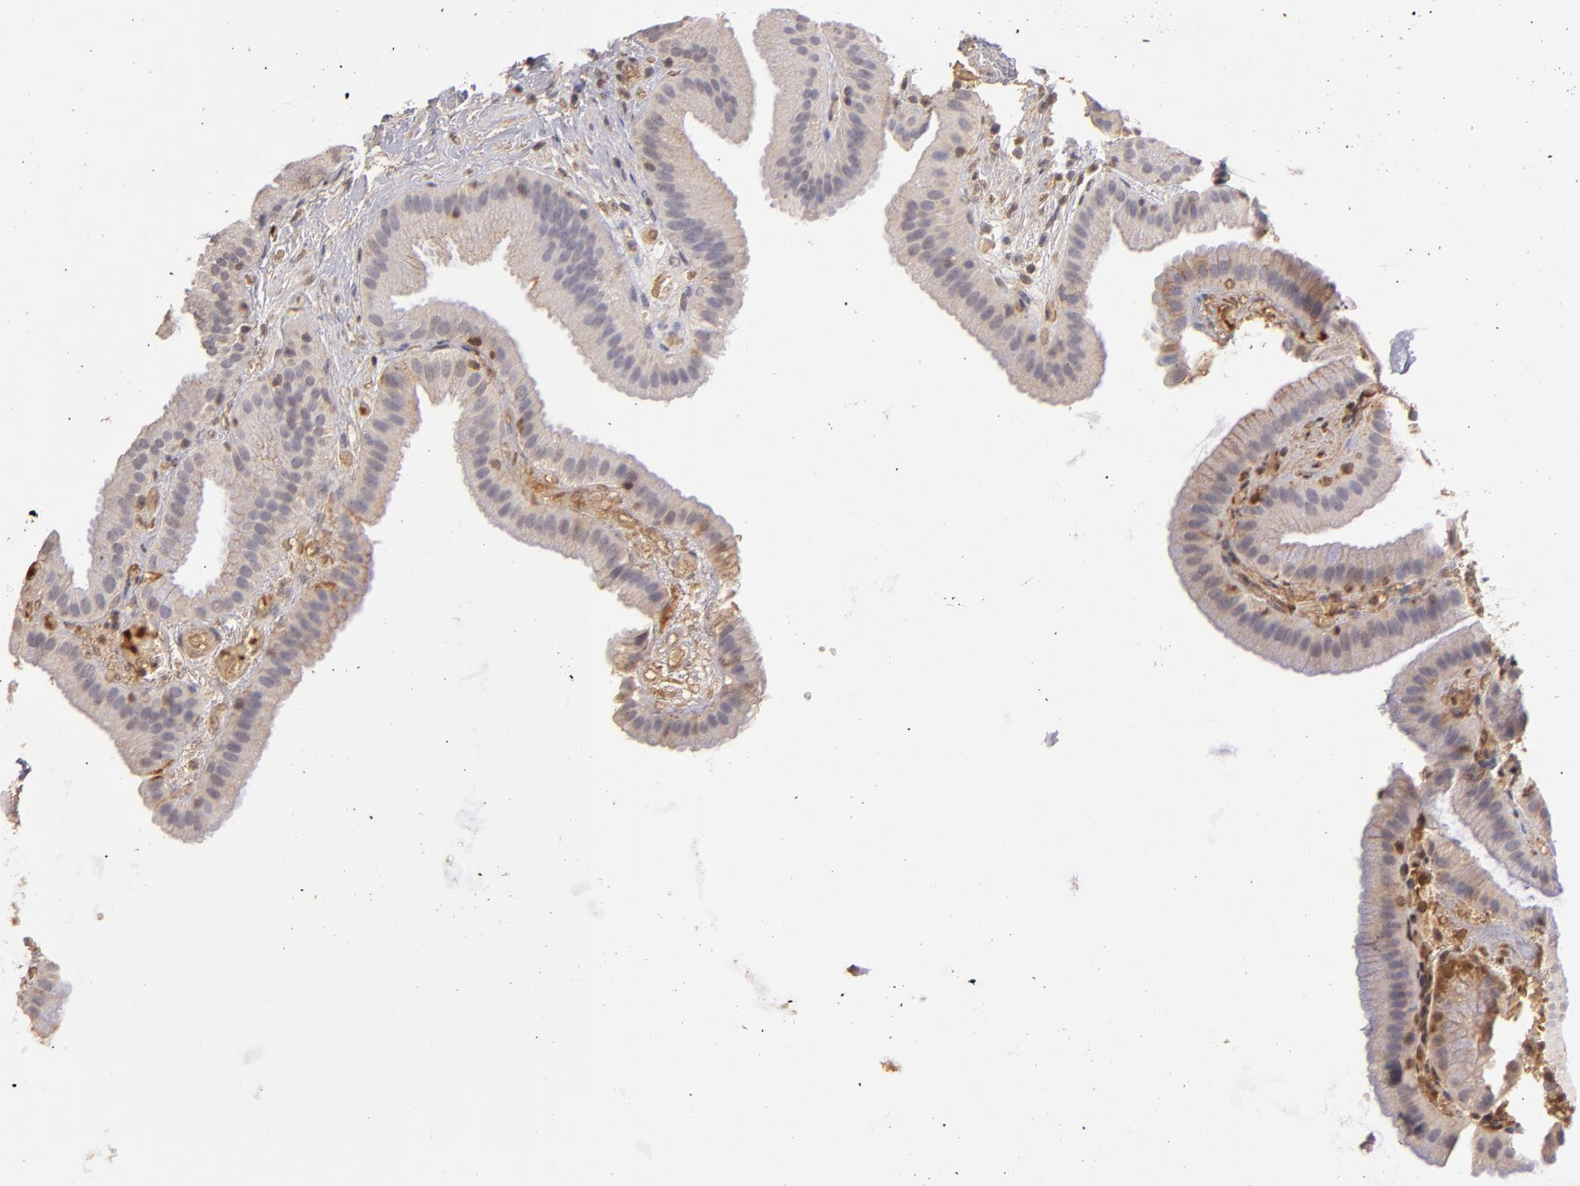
{"staining": {"intensity": "moderate", "quantity": ">75%", "location": "cytoplasmic/membranous"}, "tissue": "gallbladder", "cell_type": "Glandular cells", "image_type": "normal", "snomed": [{"axis": "morphology", "description": "Normal tissue, NOS"}, {"axis": "topography", "description": "Gallbladder"}], "caption": "The histopathology image shows immunohistochemical staining of normal gallbladder. There is moderate cytoplasmic/membranous positivity is appreciated in approximately >75% of glandular cells.", "gene": "SERPINC1", "patient": {"sex": "female", "age": 63}}